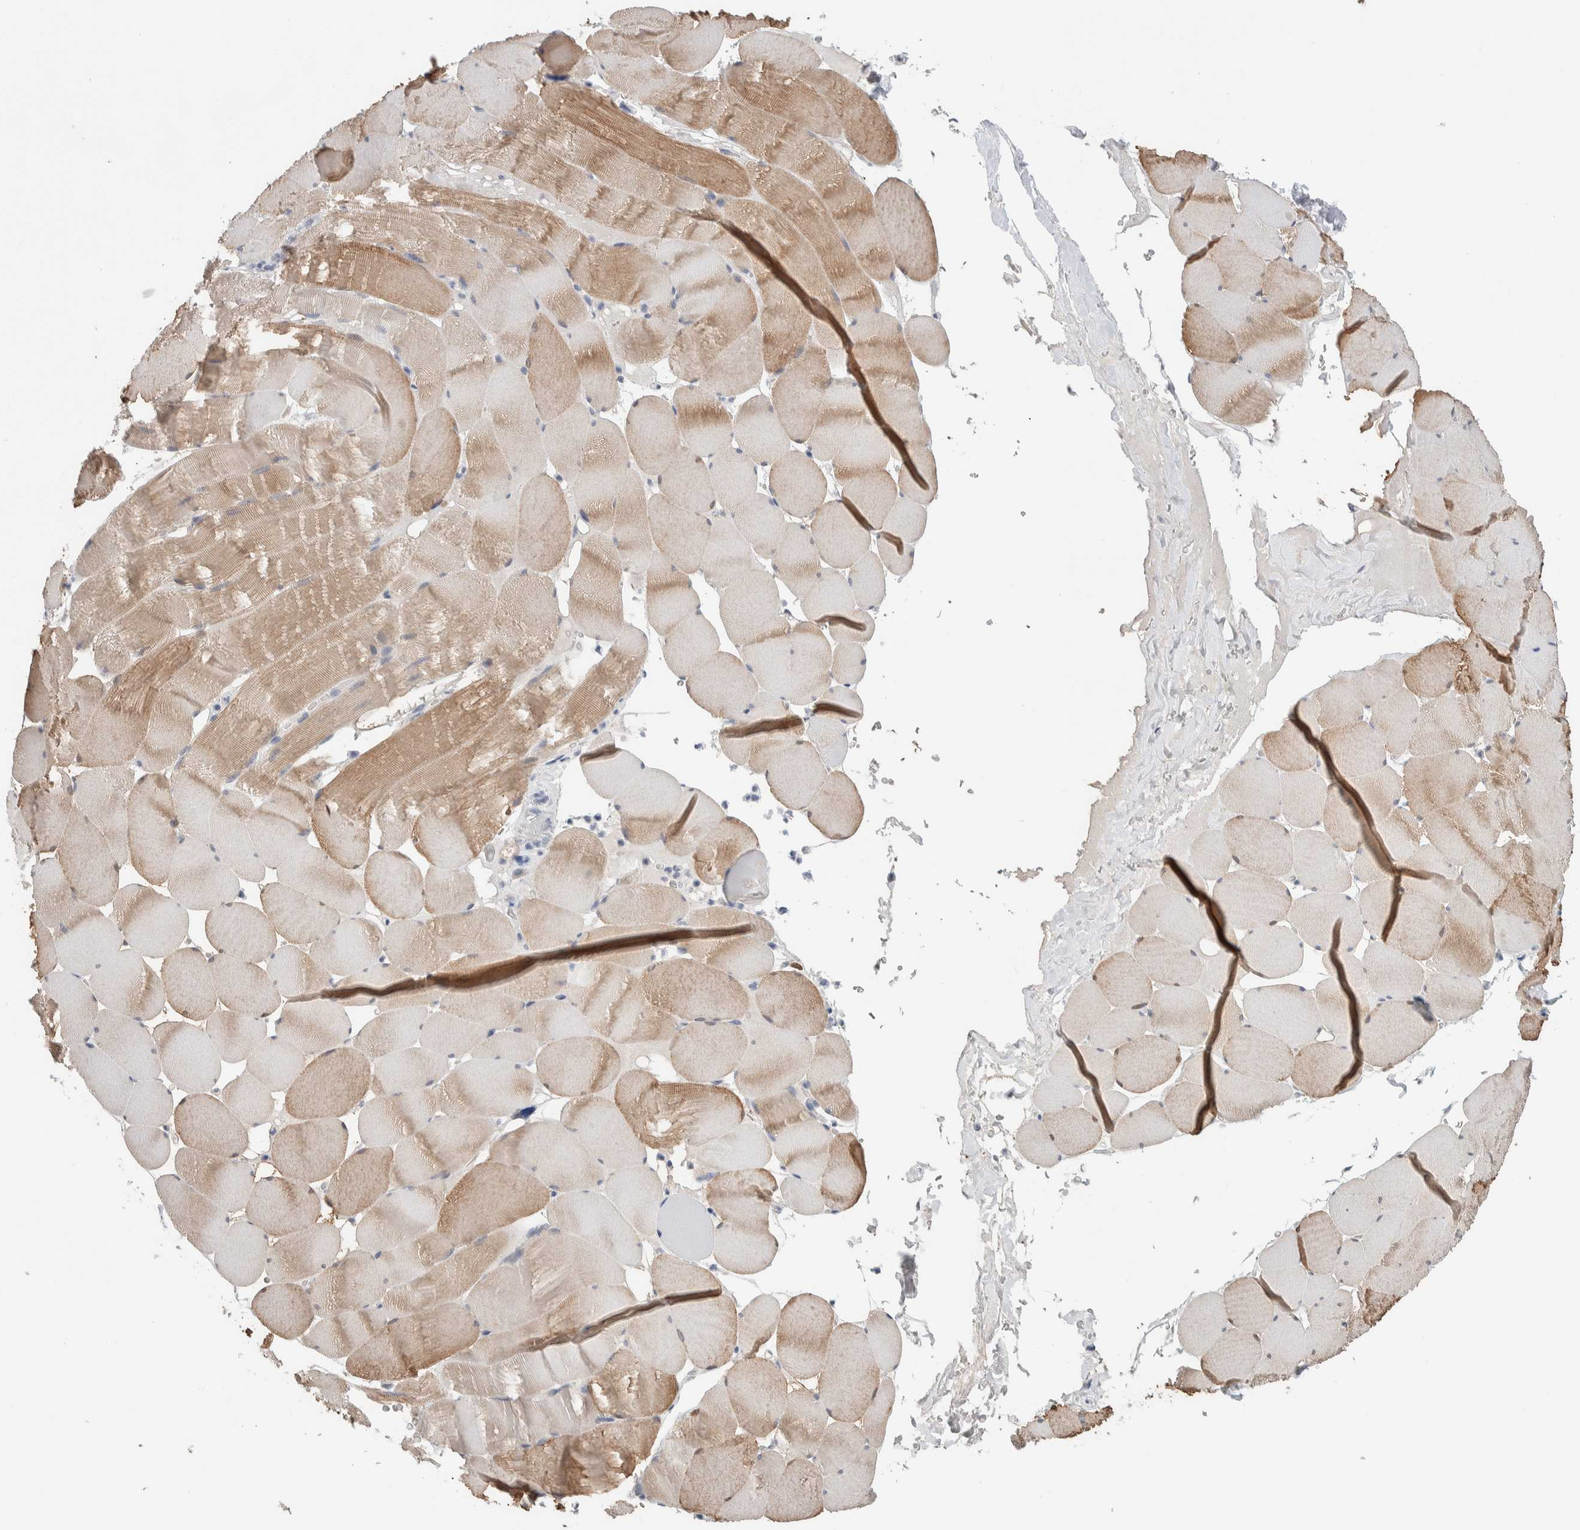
{"staining": {"intensity": "weak", "quantity": ">75%", "location": "cytoplasmic/membranous"}, "tissue": "skeletal muscle", "cell_type": "Myocytes", "image_type": "normal", "snomed": [{"axis": "morphology", "description": "Normal tissue, NOS"}, {"axis": "topography", "description": "Skeletal muscle"}], "caption": "Skeletal muscle stained with immunohistochemistry (IHC) shows weak cytoplasmic/membranous positivity in approximately >75% of myocytes.", "gene": "SCN2A", "patient": {"sex": "male", "age": 62}}